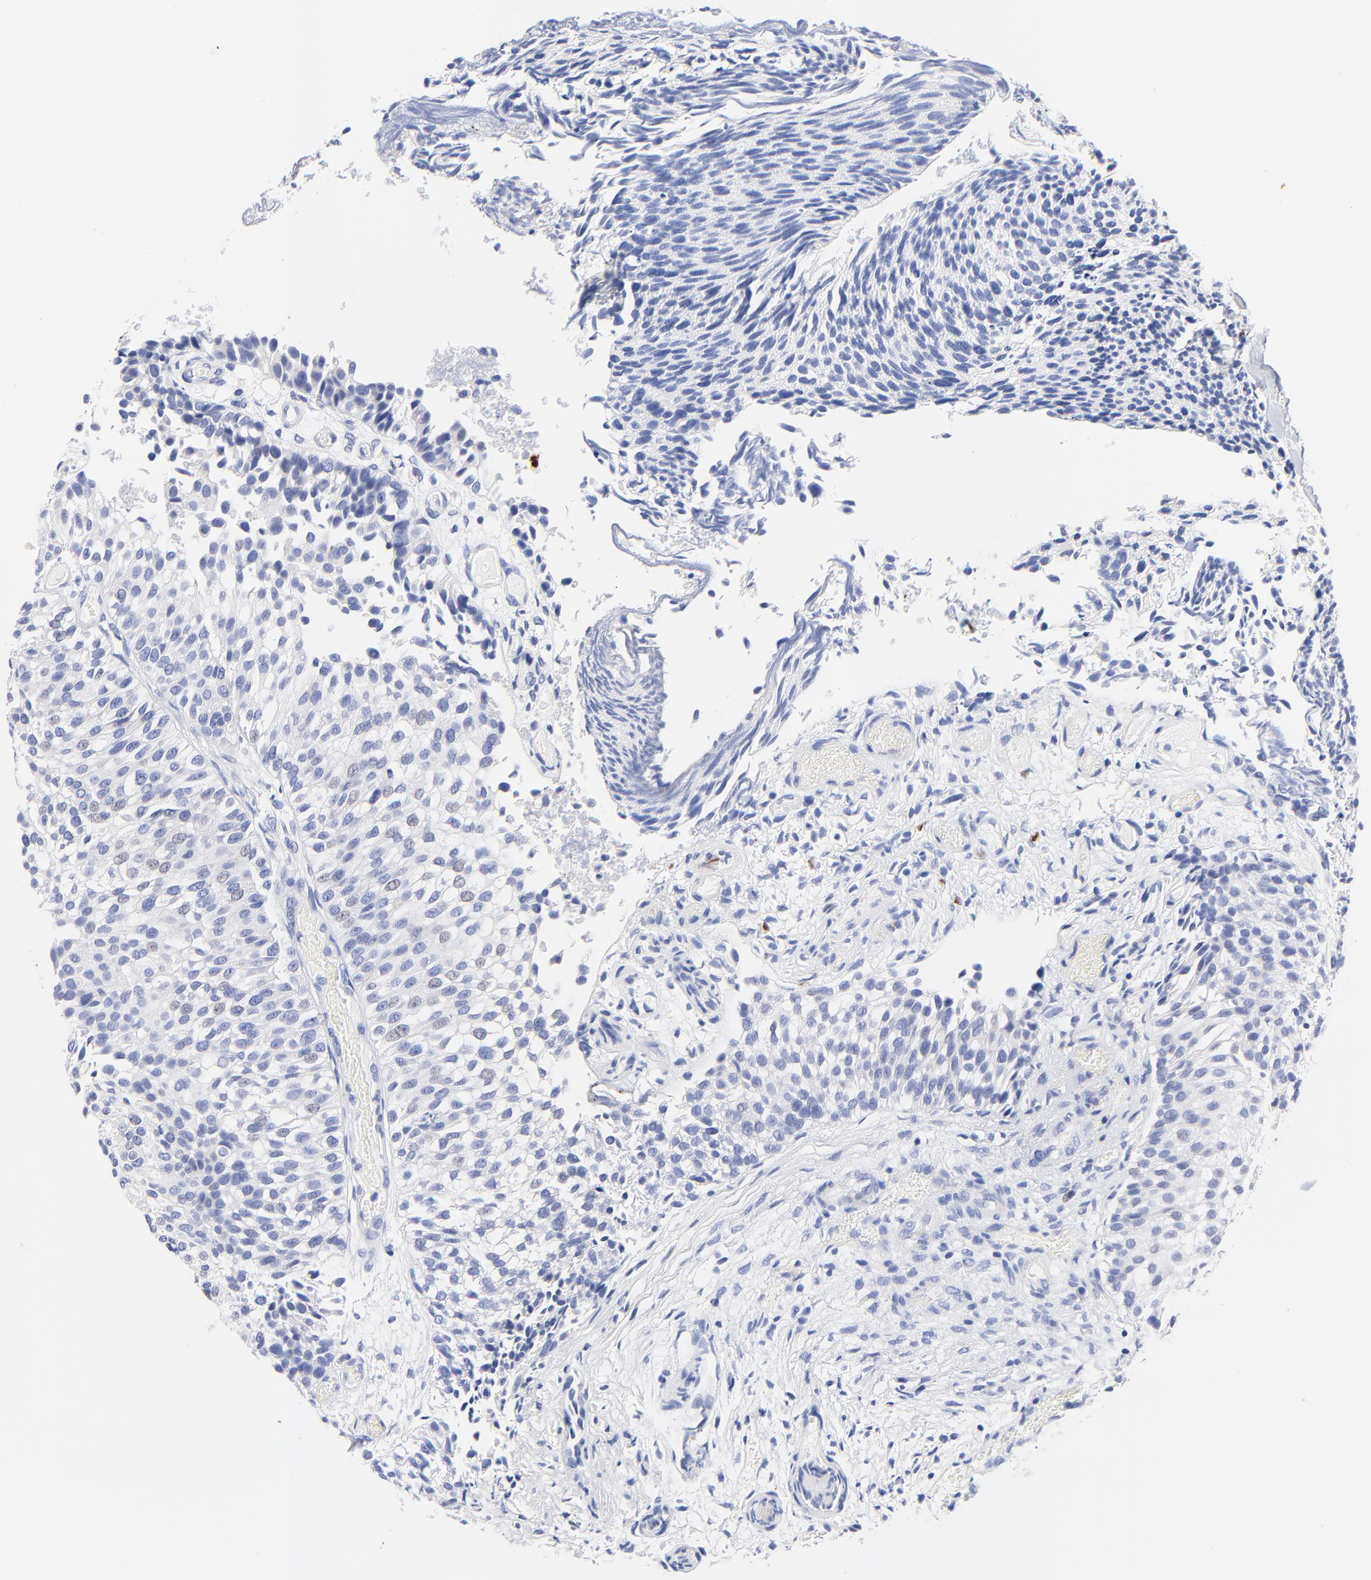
{"staining": {"intensity": "negative", "quantity": "none", "location": "none"}, "tissue": "urothelial cancer", "cell_type": "Tumor cells", "image_type": "cancer", "snomed": [{"axis": "morphology", "description": "Urothelial carcinoma, Low grade"}, {"axis": "topography", "description": "Urinary bladder"}], "caption": "Immunohistochemistry (IHC) image of human urothelial cancer stained for a protein (brown), which exhibits no positivity in tumor cells. Brightfield microscopy of immunohistochemistry stained with DAB (3,3'-diaminobenzidine) (brown) and hematoxylin (blue), captured at high magnification.", "gene": "FBXO10", "patient": {"sex": "male", "age": 84}}